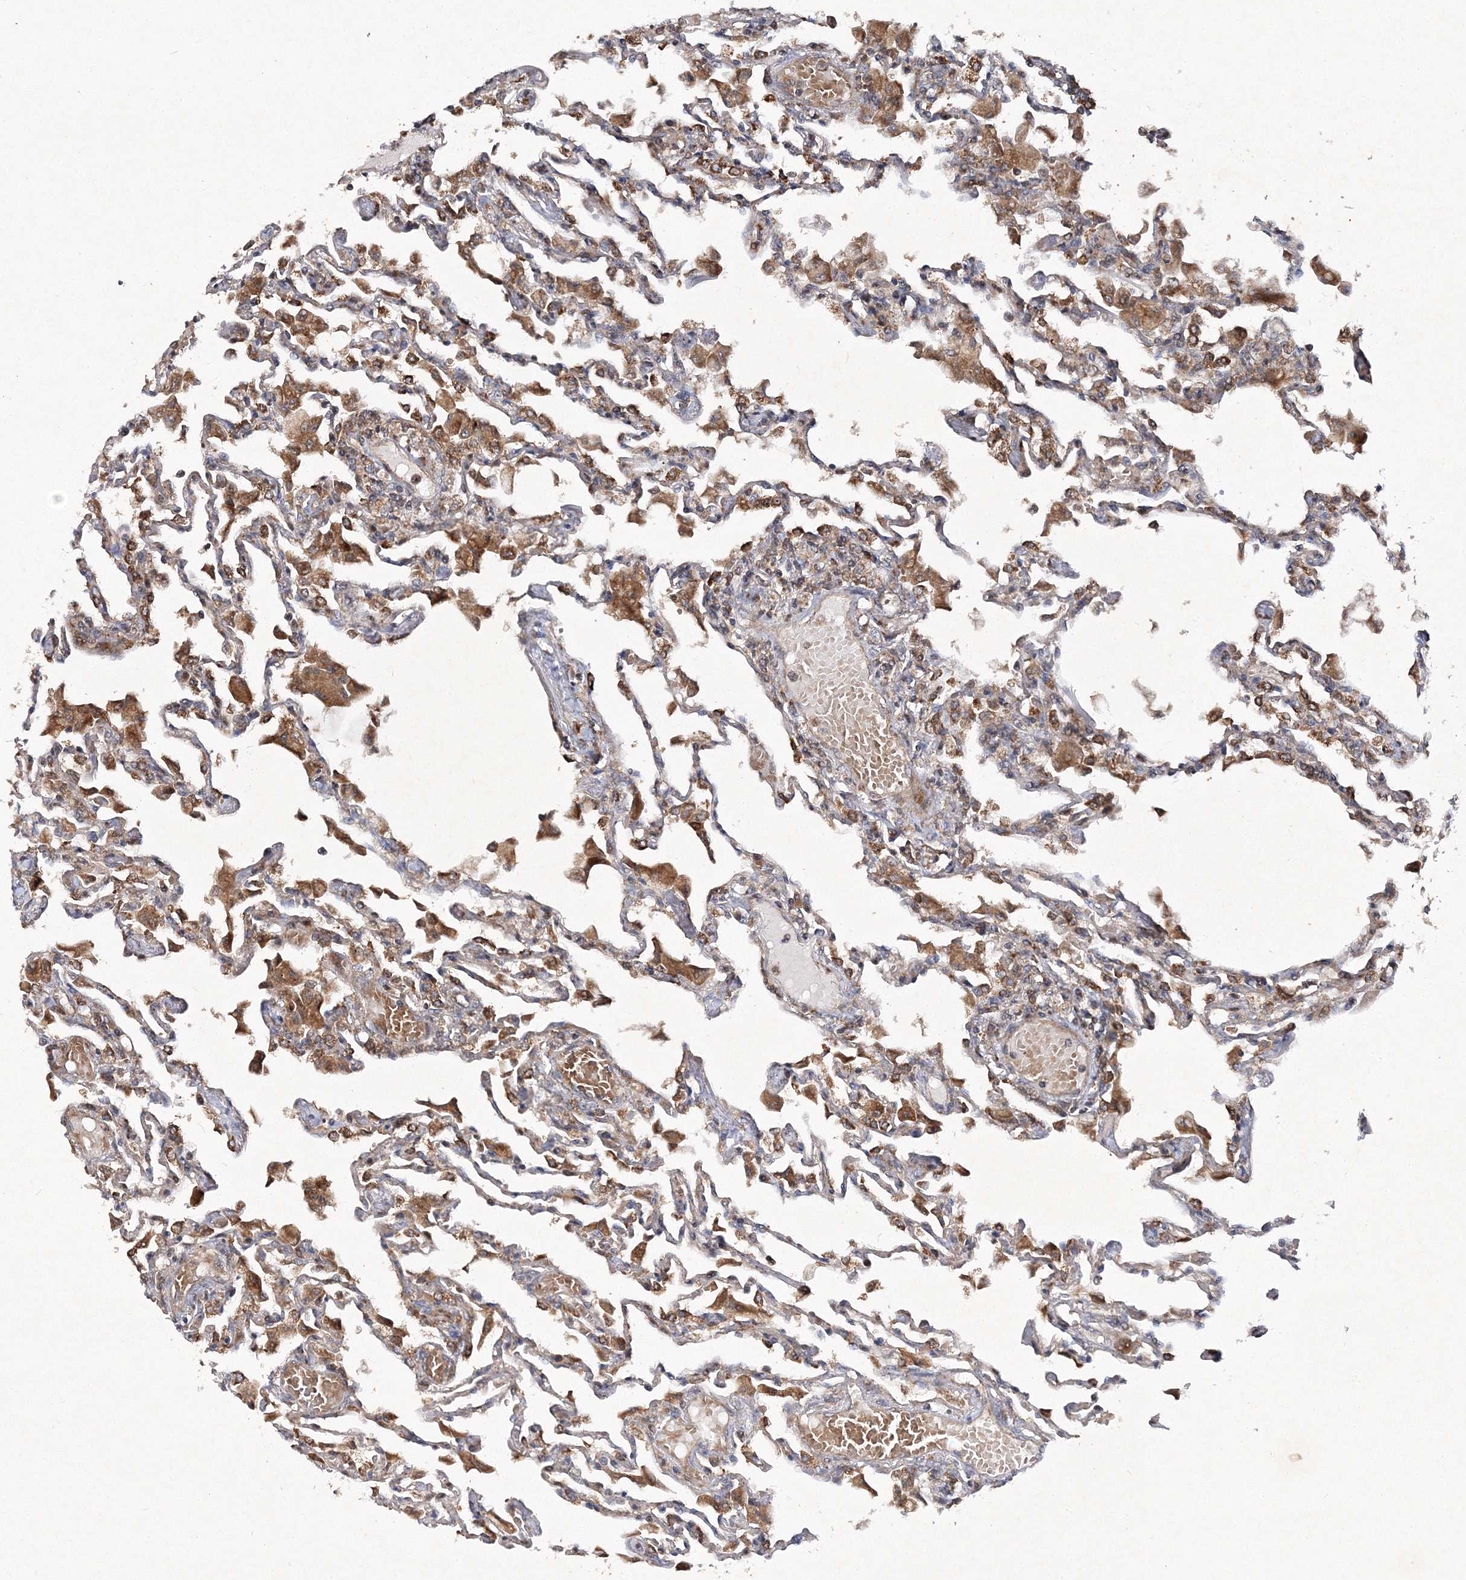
{"staining": {"intensity": "moderate", "quantity": "25%-75%", "location": "cytoplasmic/membranous"}, "tissue": "lung", "cell_type": "Alveolar cells", "image_type": "normal", "snomed": [{"axis": "morphology", "description": "Normal tissue, NOS"}, {"axis": "topography", "description": "Bronchus"}, {"axis": "topography", "description": "Lung"}], "caption": "Human lung stained for a protein (brown) reveals moderate cytoplasmic/membranous positive staining in about 25%-75% of alveolar cells.", "gene": "DNAJC13", "patient": {"sex": "female", "age": 49}}